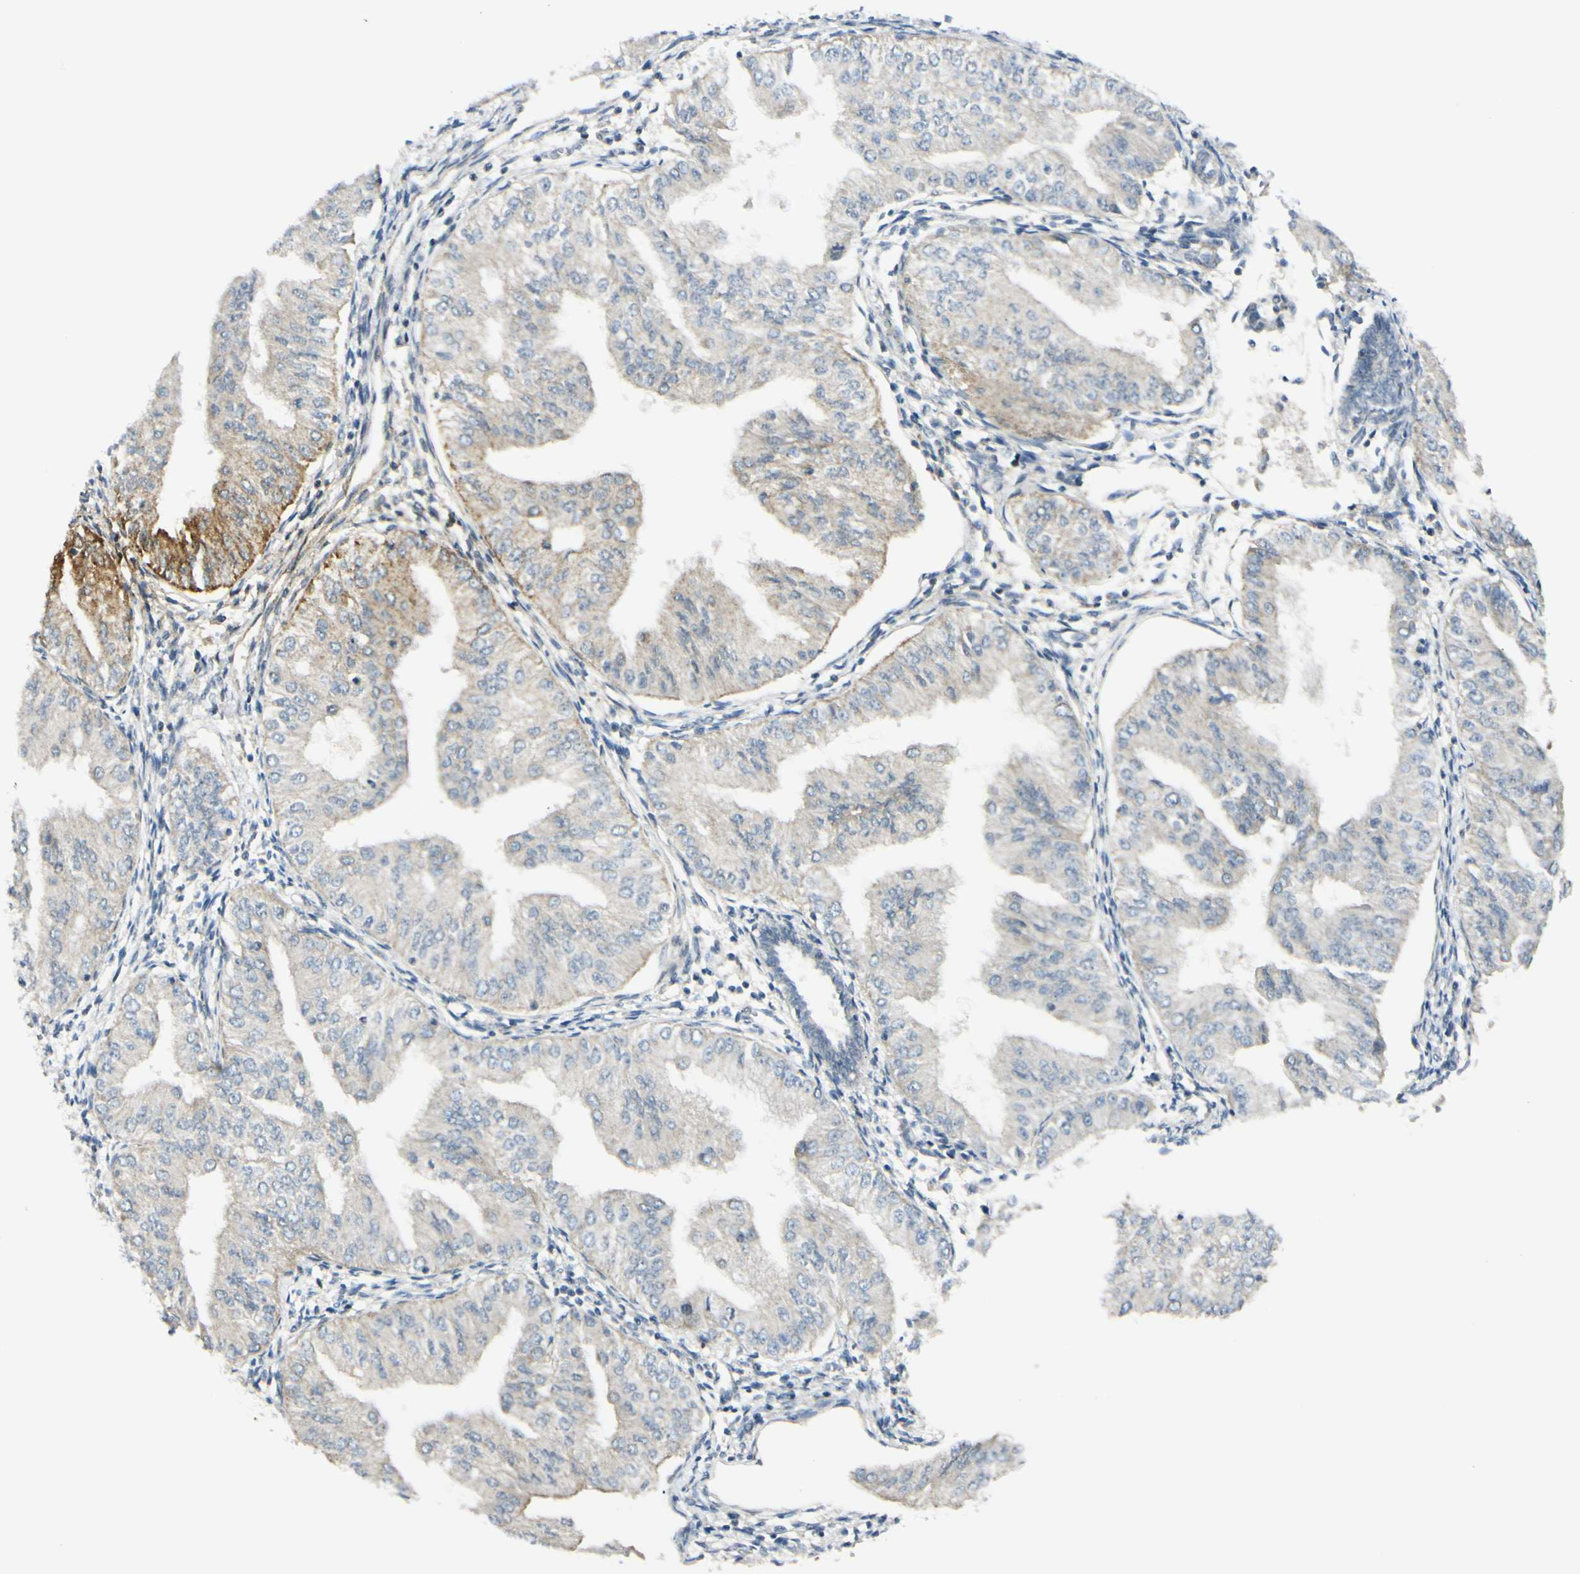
{"staining": {"intensity": "weak", "quantity": ">75%", "location": "none"}, "tissue": "endometrial cancer", "cell_type": "Tumor cells", "image_type": "cancer", "snomed": [{"axis": "morphology", "description": "Adenocarcinoma, NOS"}, {"axis": "topography", "description": "Endometrium"}], "caption": "Protein expression by immunohistochemistry demonstrates weak None expression in approximately >75% of tumor cells in endometrial cancer (adenocarcinoma).", "gene": "FHL2", "patient": {"sex": "female", "age": 53}}